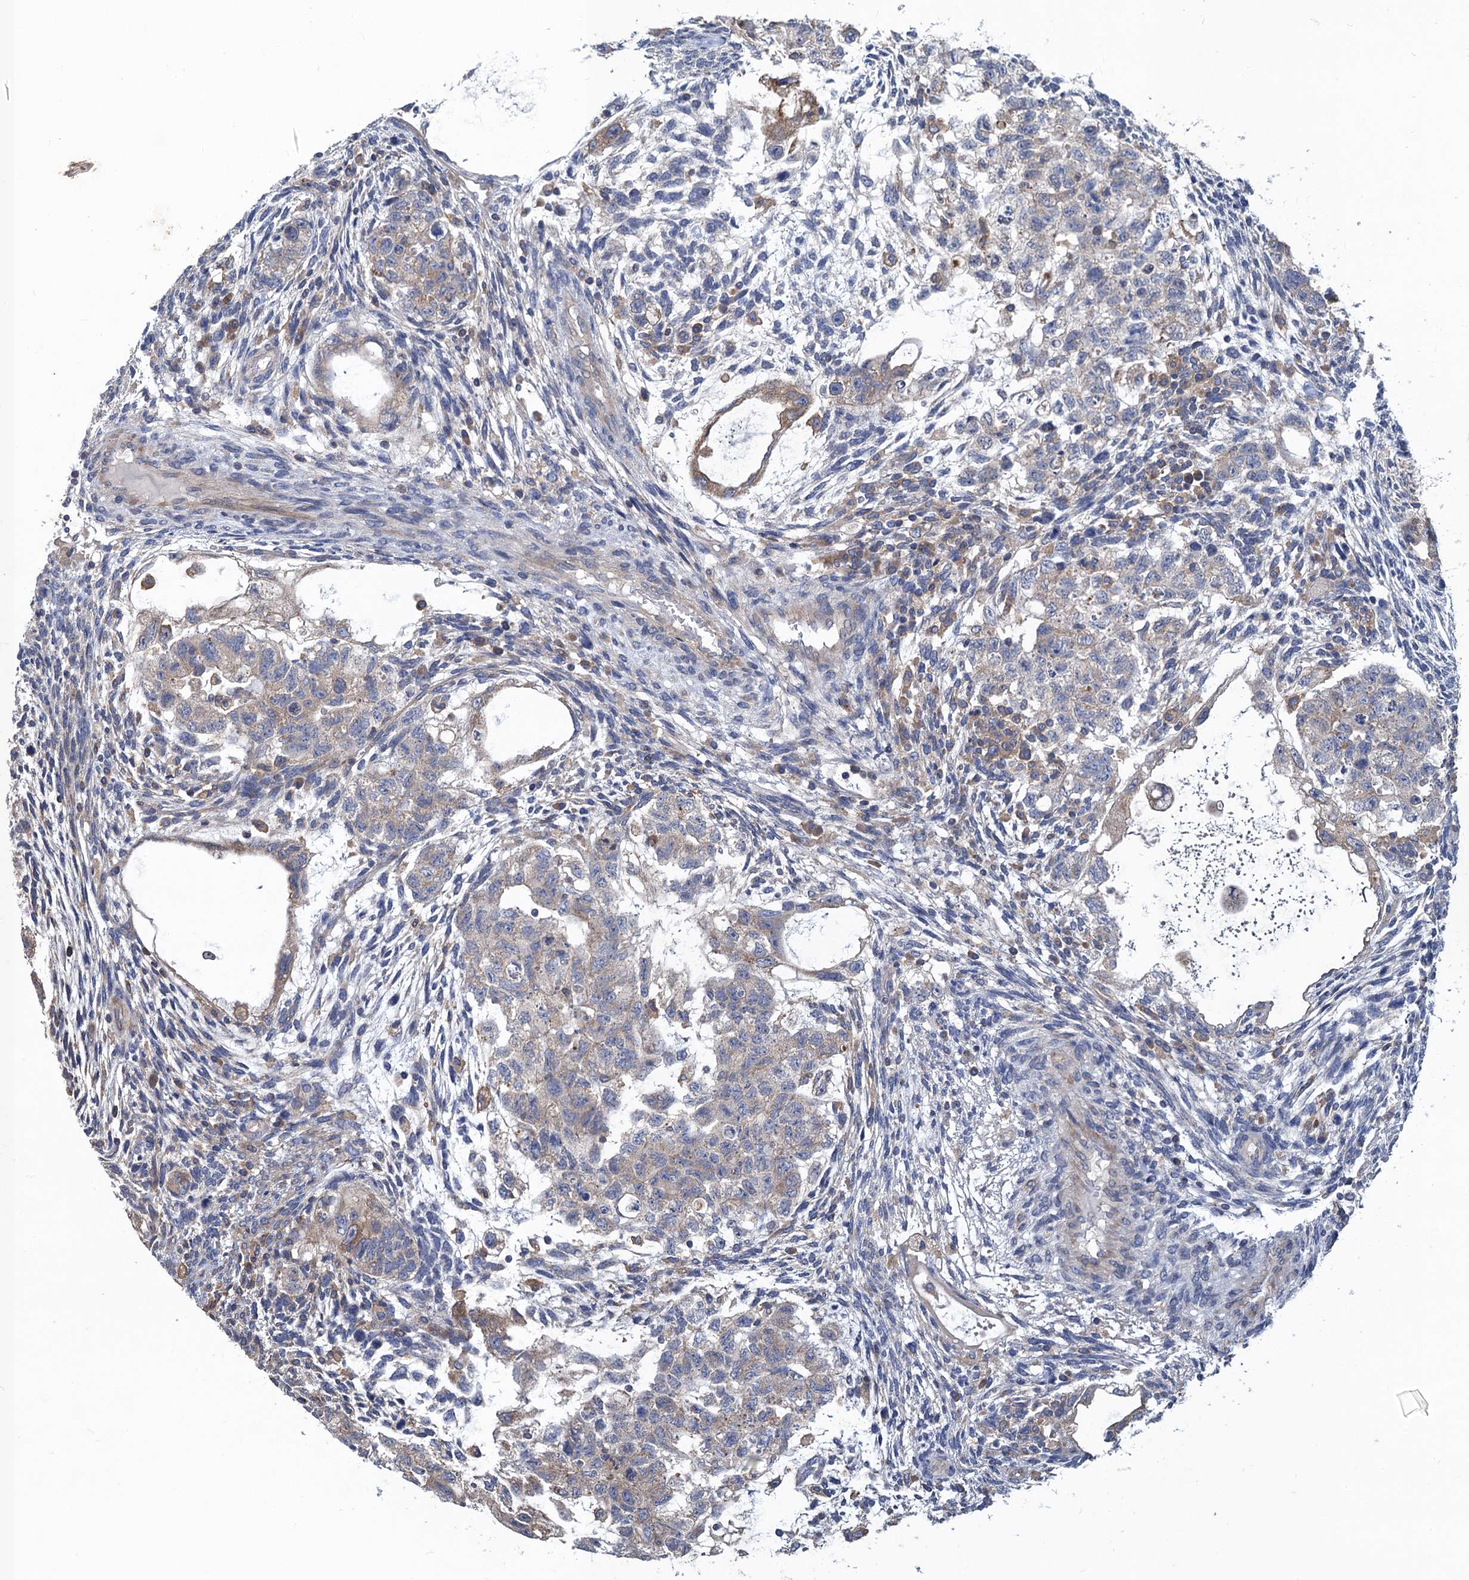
{"staining": {"intensity": "weak", "quantity": "25%-75%", "location": "cytoplasmic/membranous"}, "tissue": "testis cancer", "cell_type": "Tumor cells", "image_type": "cancer", "snomed": [{"axis": "morphology", "description": "Carcinoma, Embryonal, NOS"}, {"axis": "topography", "description": "Testis"}], "caption": "This histopathology image demonstrates testis cancer stained with immunohistochemistry to label a protein in brown. The cytoplasmic/membranous of tumor cells show weak positivity for the protein. Nuclei are counter-stained blue.", "gene": "SNAP29", "patient": {"sex": "male", "age": 36}}